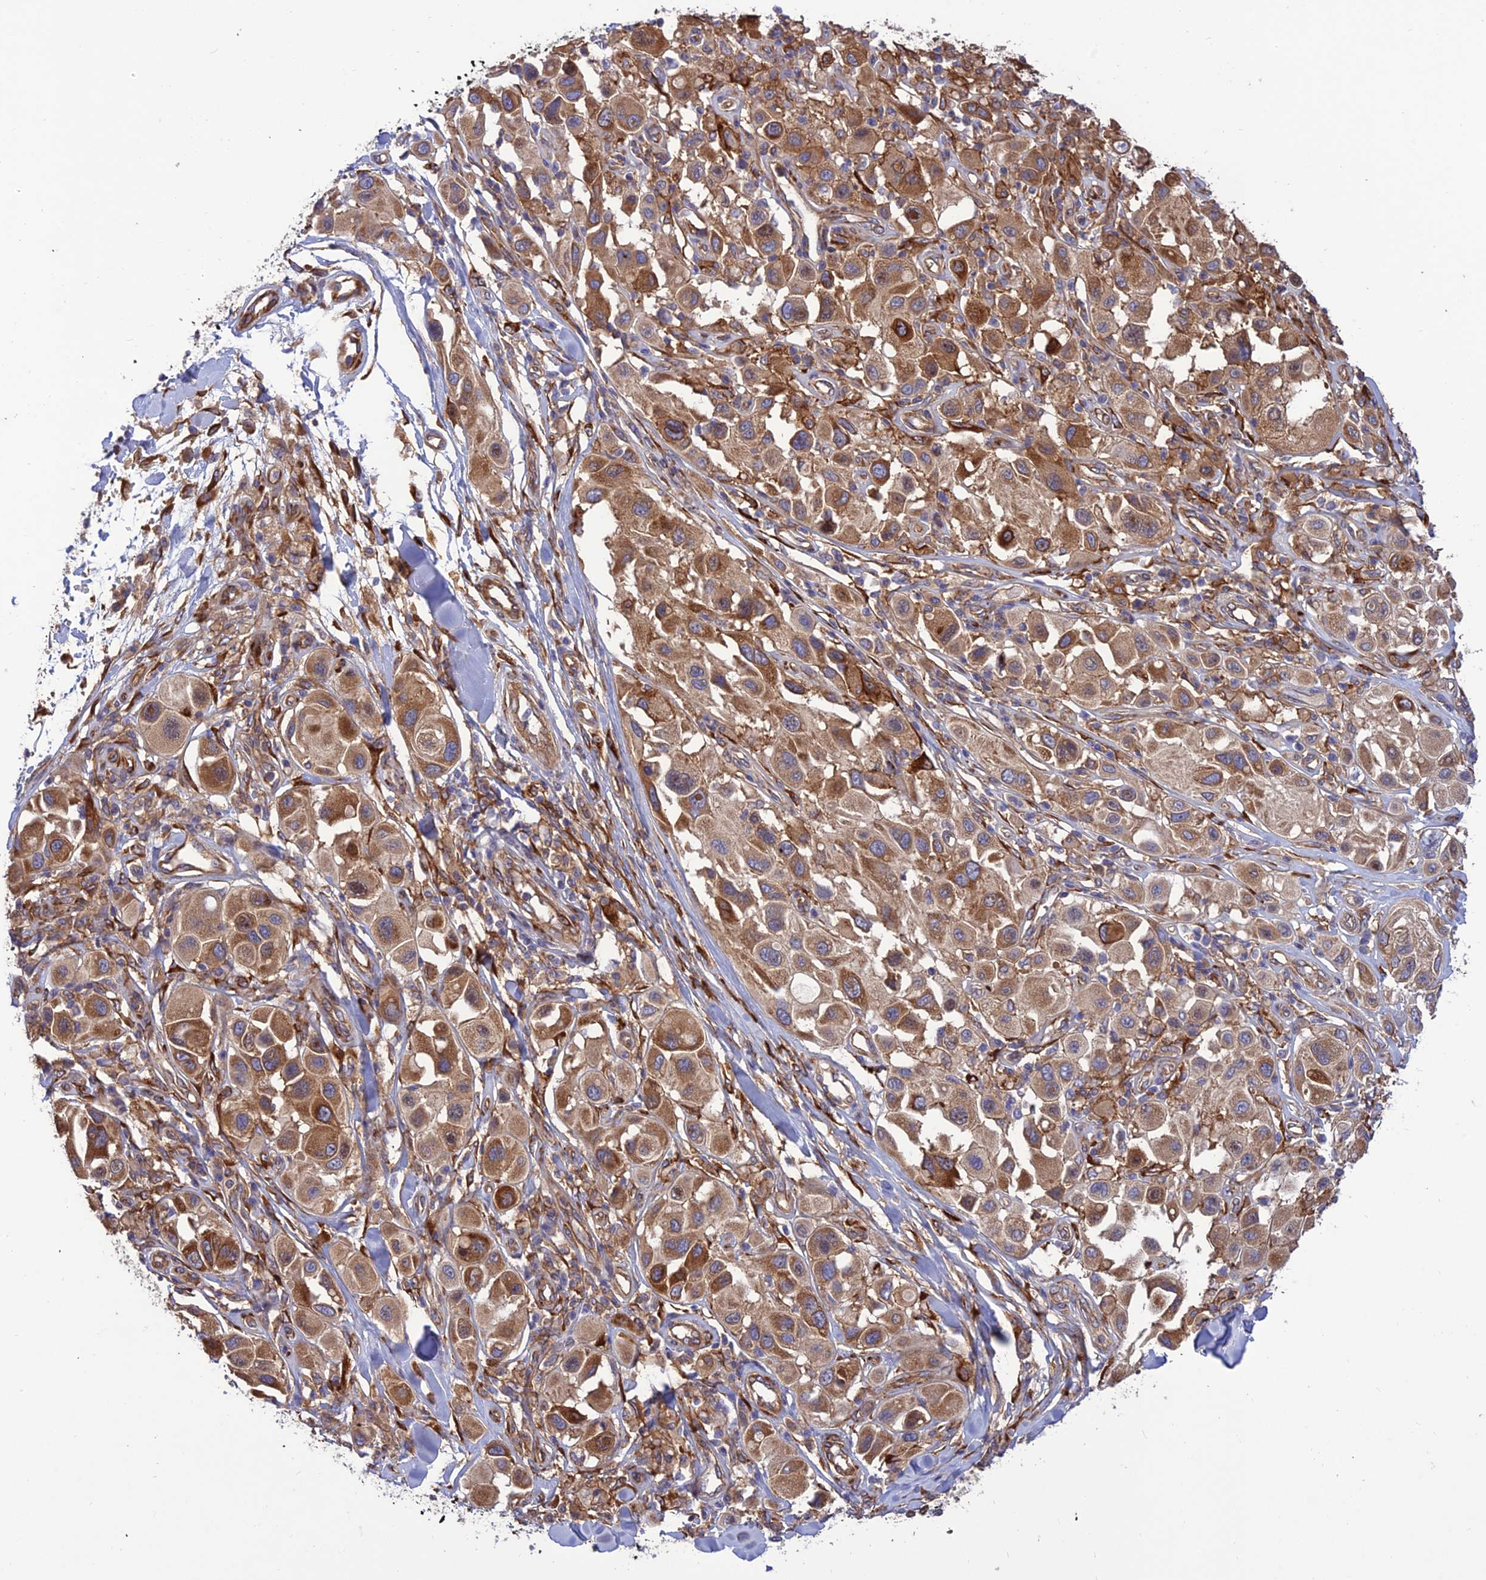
{"staining": {"intensity": "moderate", "quantity": ">75%", "location": "cytoplasmic/membranous"}, "tissue": "melanoma", "cell_type": "Tumor cells", "image_type": "cancer", "snomed": [{"axis": "morphology", "description": "Malignant melanoma, Metastatic site"}, {"axis": "topography", "description": "Skin"}], "caption": "DAB (3,3'-diaminobenzidine) immunohistochemical staining of human melanoma demonstrates moderate cytoplasmic/membranous protein positivity in approximately >75% of tumor cells.", "gene": "CRTAP", "patient": {"sex": "male", "age": 41}}